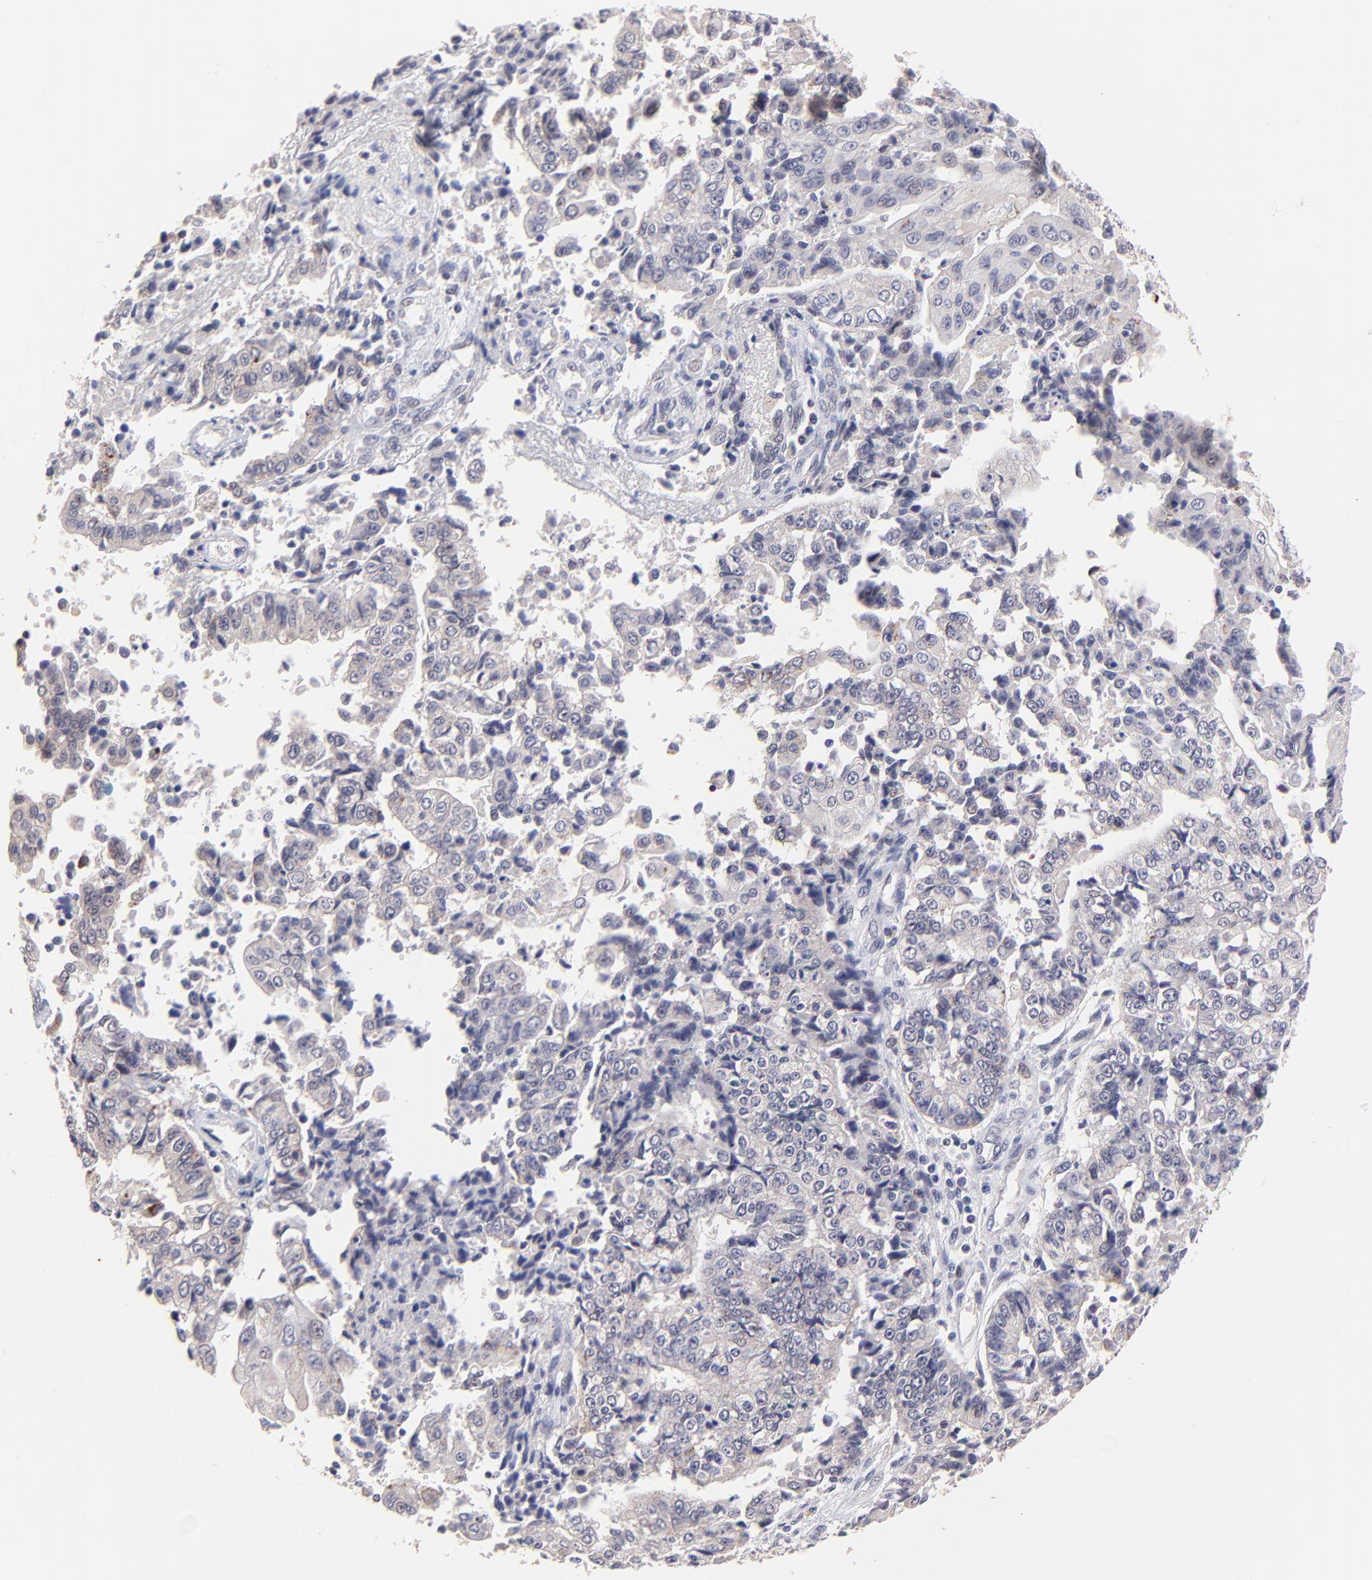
{"staining": {"intensity": "negative", "quantity": "none", "location": "none"}, "tissue": "endometrial cancer", "cell_type": "Tumor cells", "image_type": "cancer", "snomed": [{"axis": "morphology", "description": "Adenocarcinoma, NOS"}, {"axis": "topography", "description": "Endometrium"}], "caption": "The micrograph exhibits no significant positivity in tumor cells of endometrial cancer.", "gene": "ZNF747", "patient": {"sex": "female", "age": 75}}